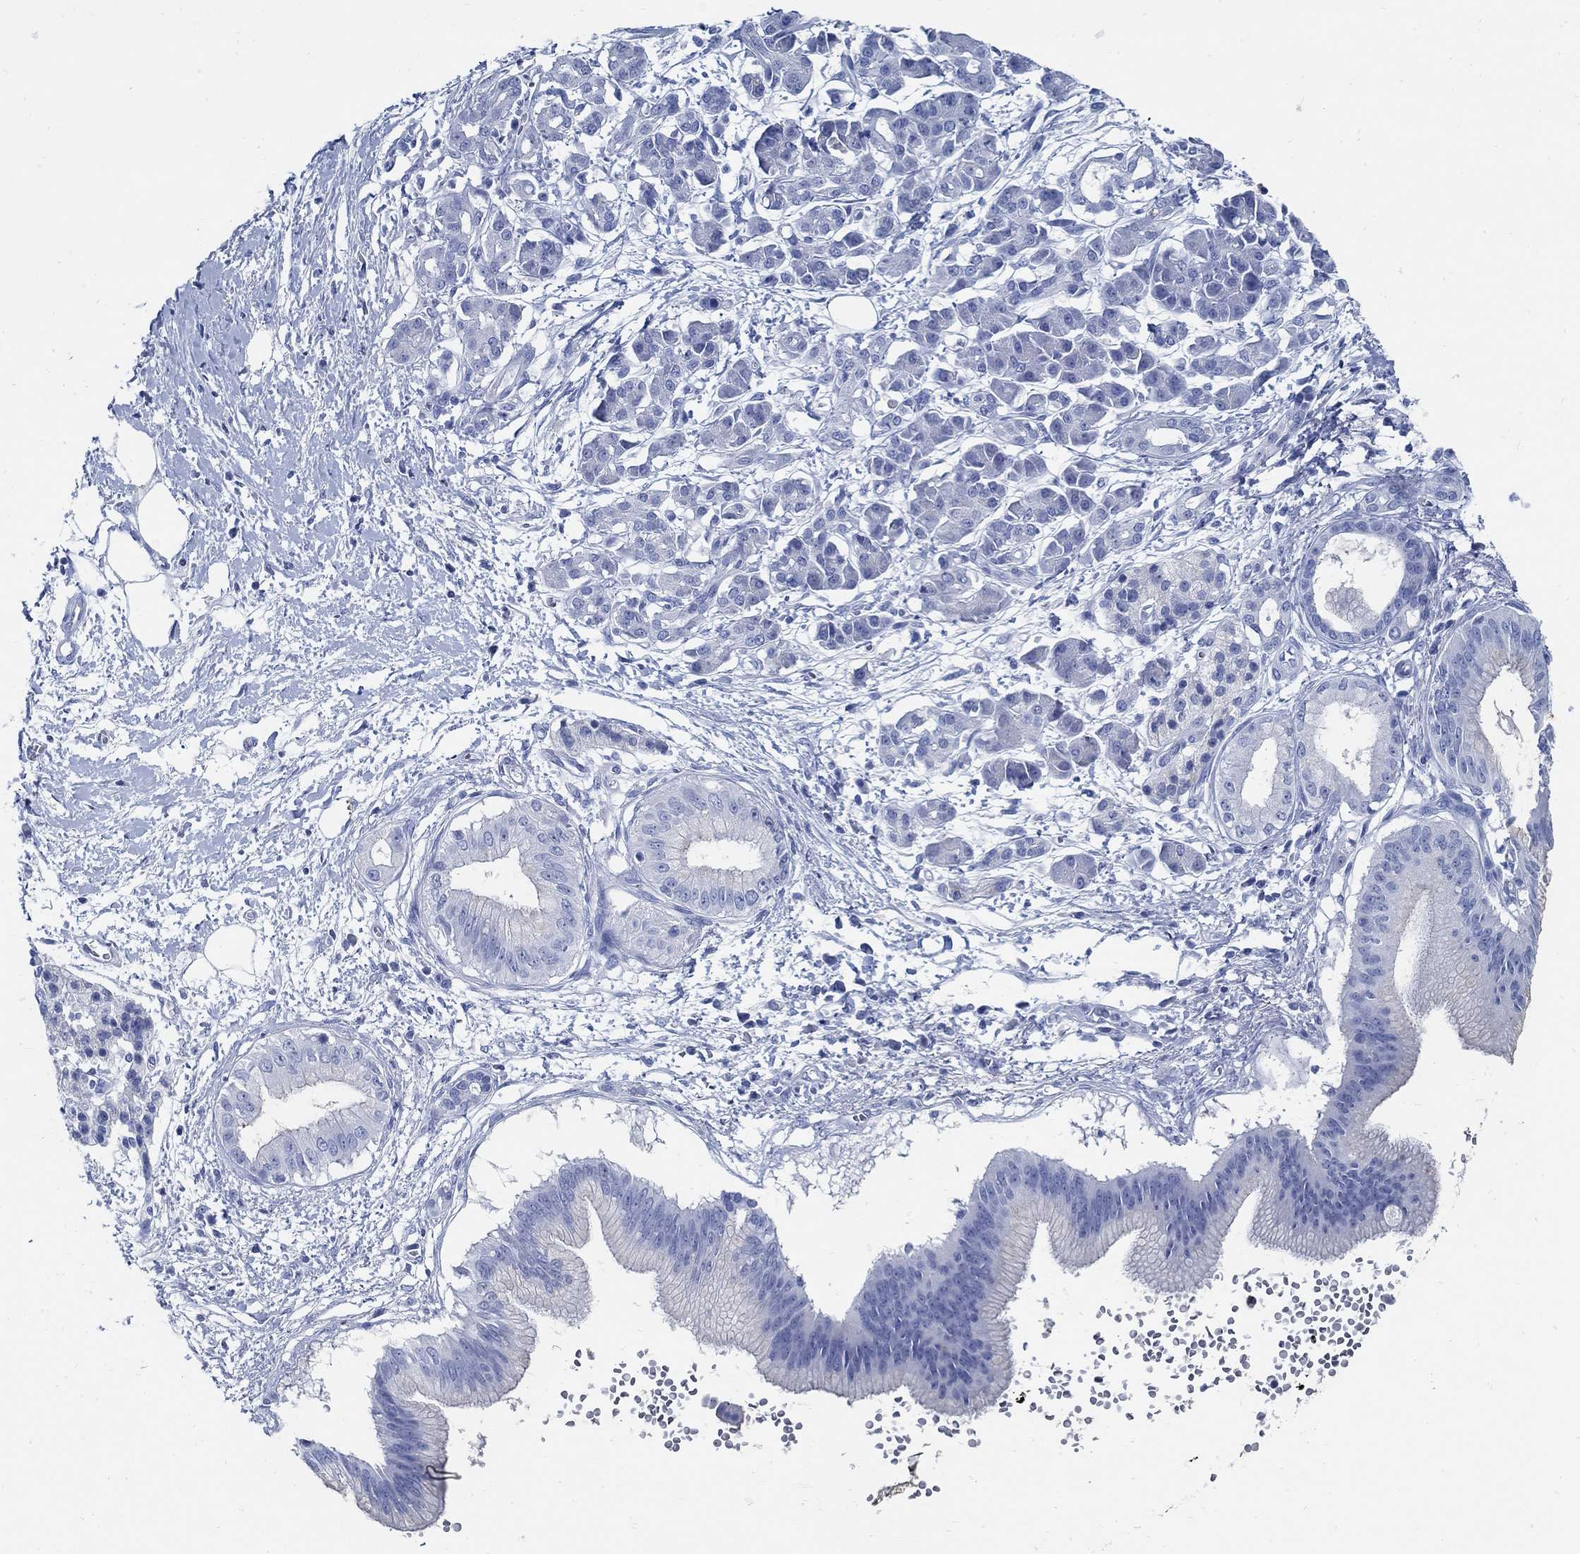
{"staining": {"intensity": "negative", "quantity": "none", "location": "none"}, "tissue": "pancreatic cancer", "cell_type": "Tumor cells", "image_type": "cancer", "snomed": [{"axis": "morphology", "description": "Adenocarcinoma, NOS"}, {"axis": "topography", "description": "Pancreas"}], "caption": "The micrograph shows no staining of tumor cells in pancreatic cancer (adenocarcinoma).", "gene": "SLC45A1", "patient": {"sex": "male", "age": 72}}